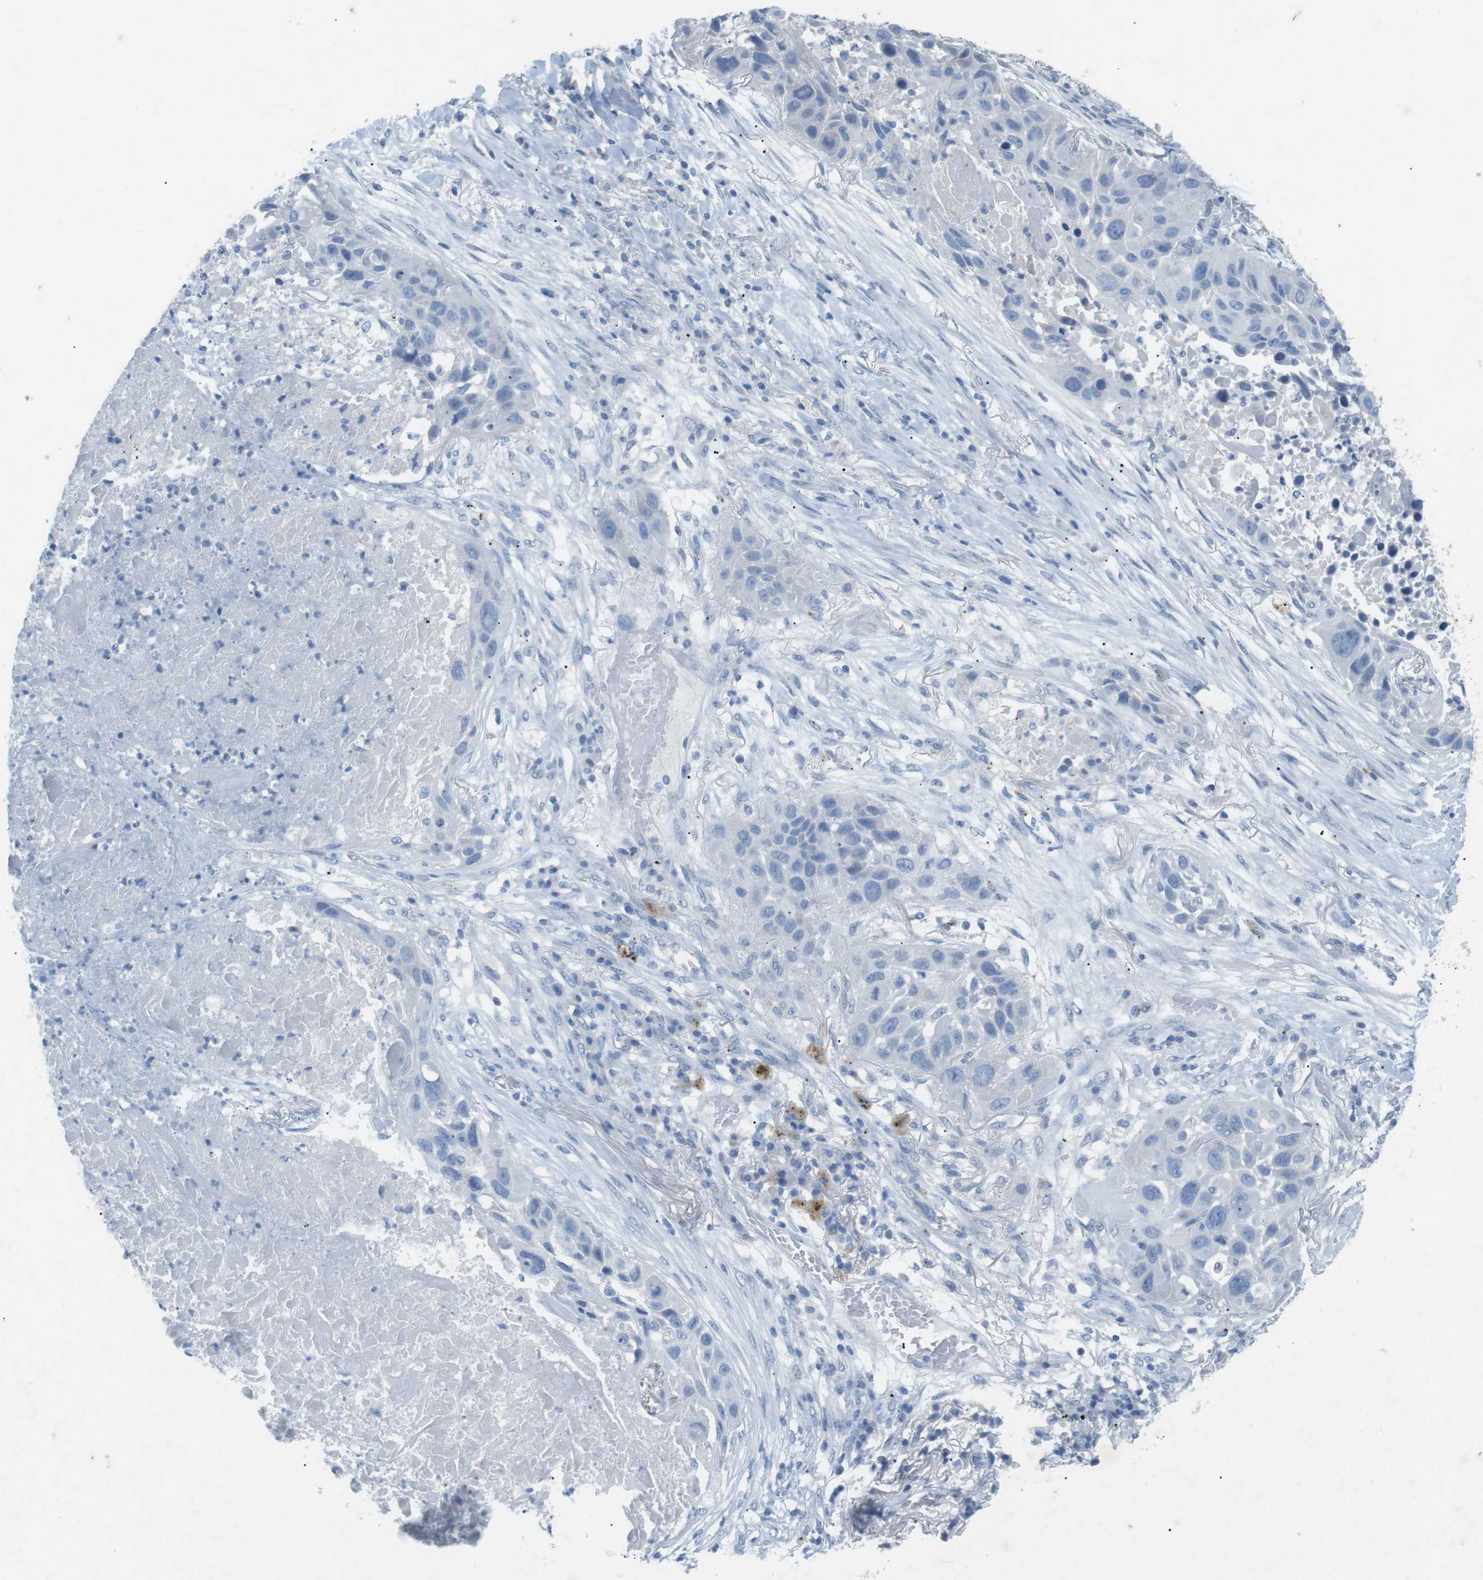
{"staining": {"intensity": "negative", "quantity": "none", "location": "none"}, "tissue": "lung cancer", "cell_type": "Tumor cells", "image_type": "cancer", "snomed": [{"axis": "morphology", "description": "Squamous cell carcinoma, NOS"}, {"axis": "topography", "description": "Lung"}], "caption": "High magnification brightfield microscopy of lung cancer stained with DAB (3,3'-diaminobenzidine) (brown) and counterstained with hematoxylin (blue): tumor cells show no significant expression.", "gene": "SALL4", "patient": {"sex": "male", "age": 57}}